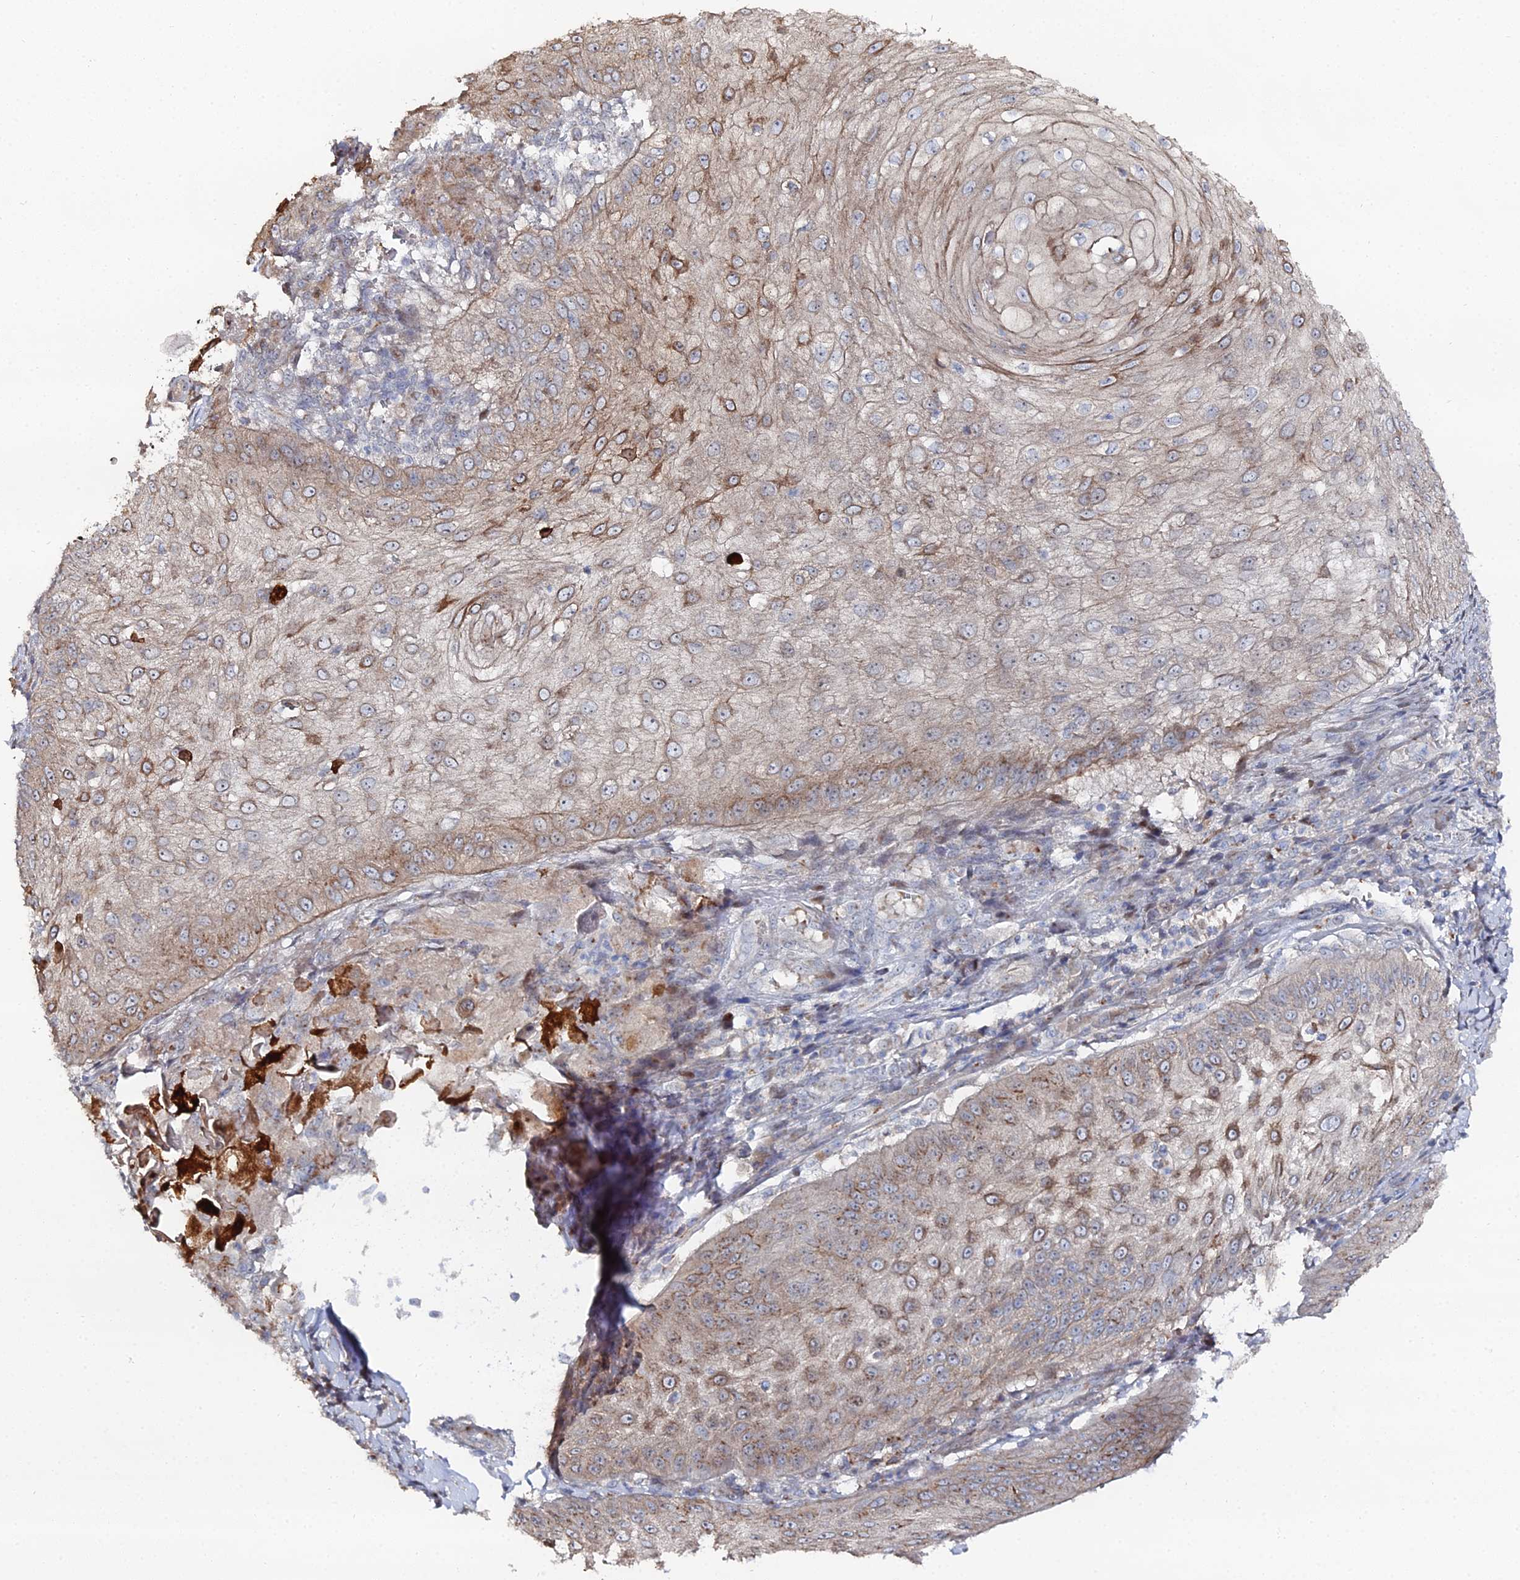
{"staining": {"intensity": "moderate", "quantity": "25%-75%", "location": "cytoplasmic/membranous"}, "tissue": "skin cancer", "cell_type": "Tumor cells", "image_type": "cancer", "snomed": [{"axis": "morphology", "description": "Squamous cell carcinoma, NOS"}, {"axis": "topography", "description": "Skin"}], "caption": "This micrograph exhibits immunohistochemistry (IHC) staining of human skin cancer, with medium moderate cytoplasmic/membranous expression in about 25%-75% of tumor cells.", "gene": "SGMS1", "patient": {"sex": "male", "age": 70}}